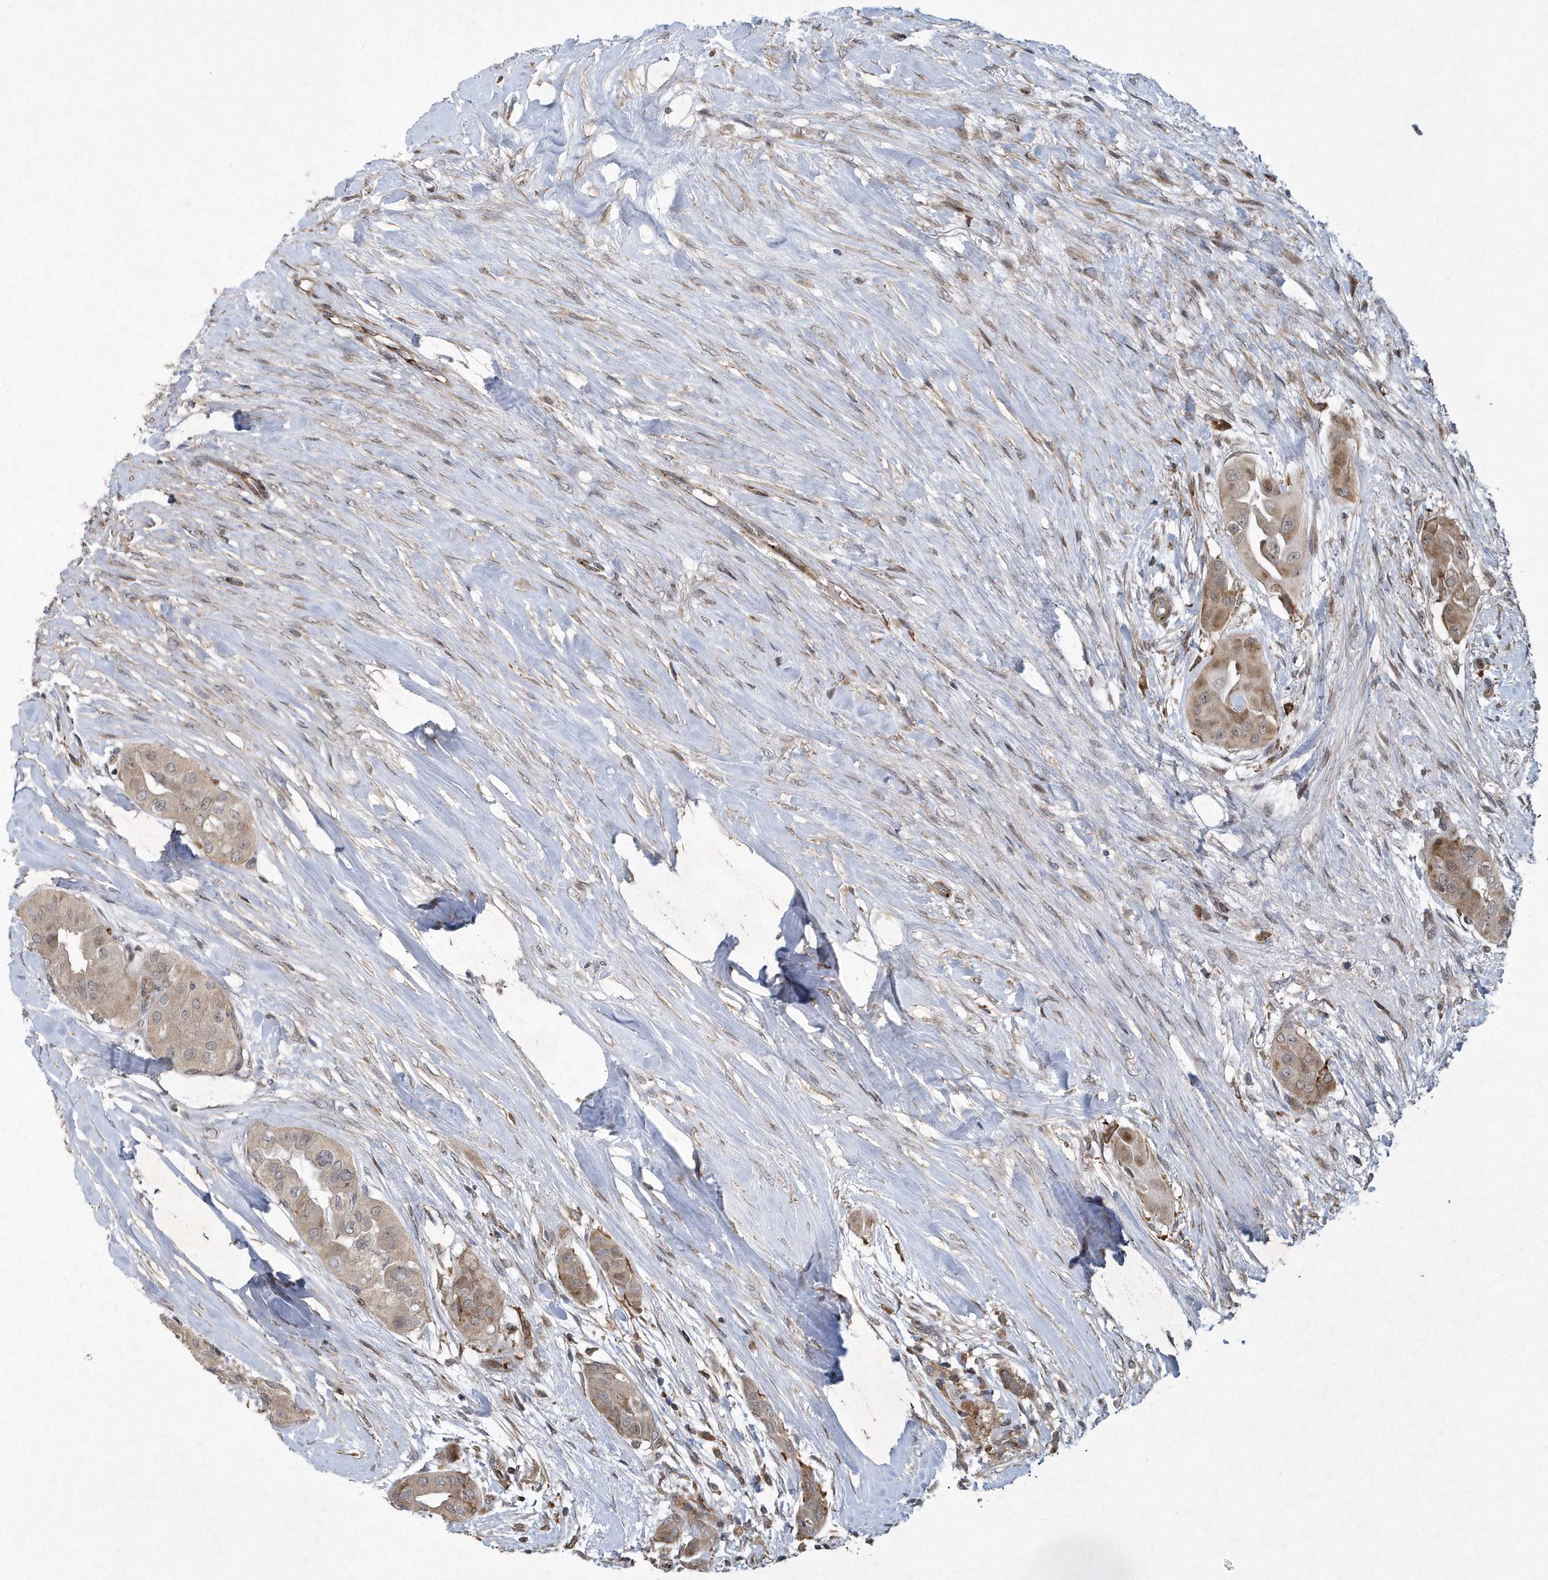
{"staining": {"intensity": "moderate", "quantity": "<25%", "location": "cytoplasmic/membranous"}, "tissue": "thyroid cancer", "cell_type": "Tumor cells", "image_type": "cancer", "snomed": [{"axis": "morphology", "description": "Papillary adenocarcinoma, NOS"}, {"axis": "topography", "description": "Thyroid gland"}], "caption": "Protein positivity by immunohistochemistry (IHC) displays moderate cytoplasmic/membranous positivity in approximately <25% of tumor cells in thyroid cancer (papillary adenocarcinoma).", "gene": "N4BP2", "patient": {"sex": "female", "age": 59}}